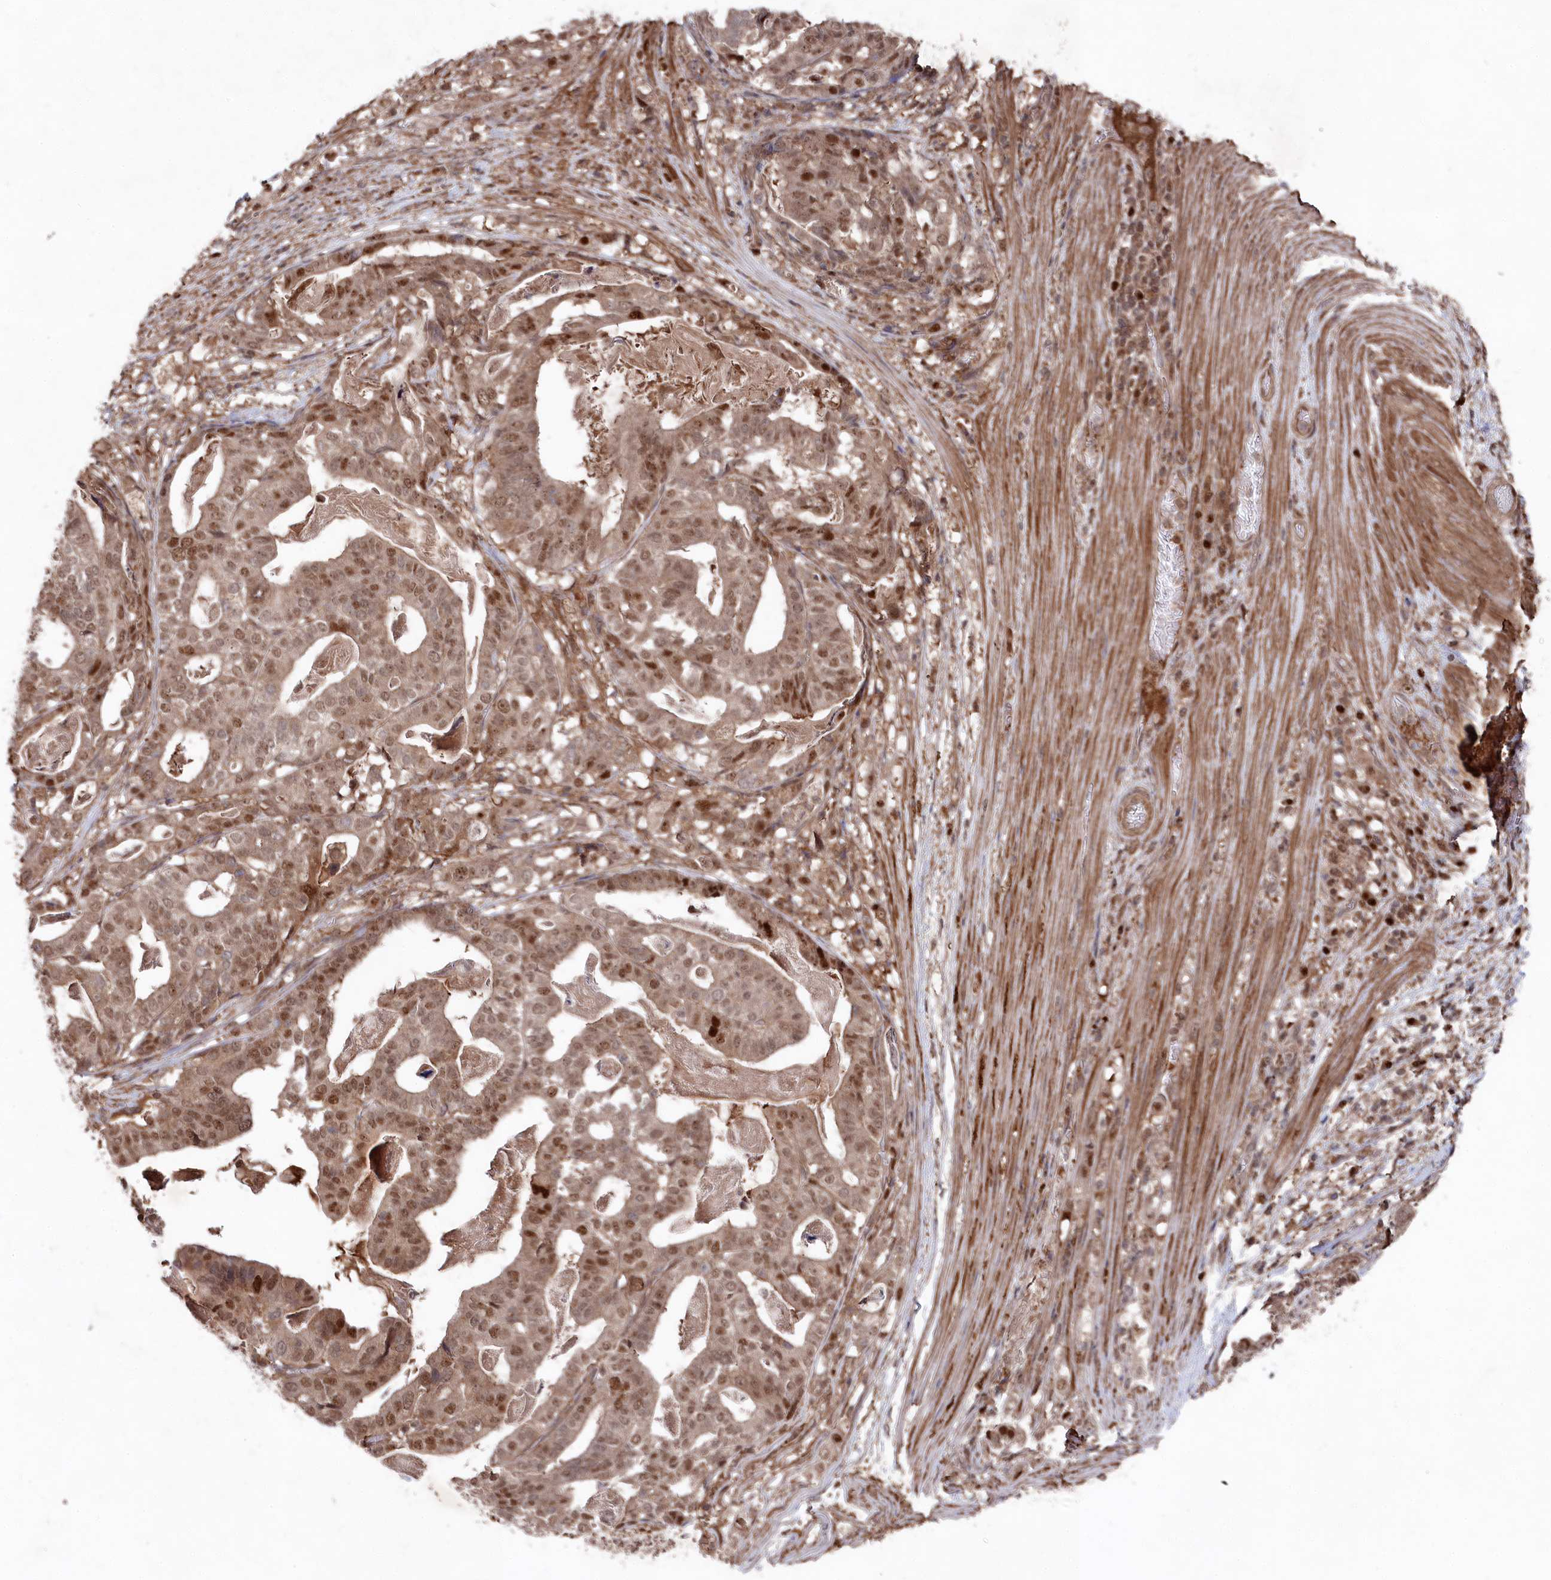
{"staining": {"intensity": "moderate", "quantity": ">75%", "location": "nuclear"}, "tissue": "stomach cancer", "cell_type": "Tumor cells", "image_type": "cancer", "snomed": [{"axis": "morphology", "description": "Adenocarcinoma, NOS"}, {"axis": "topography", "description": "Stomach"}], "caption": "Immunohistochemistry (IHC) micrograph of stomach cancer stained for a protein (brown), which demonstrates medium levels of moderate nuclear staining in approximately >75% of tumor cells.", "gene": "BORCS7", "patient": {"sex": "male", "age": 48}}